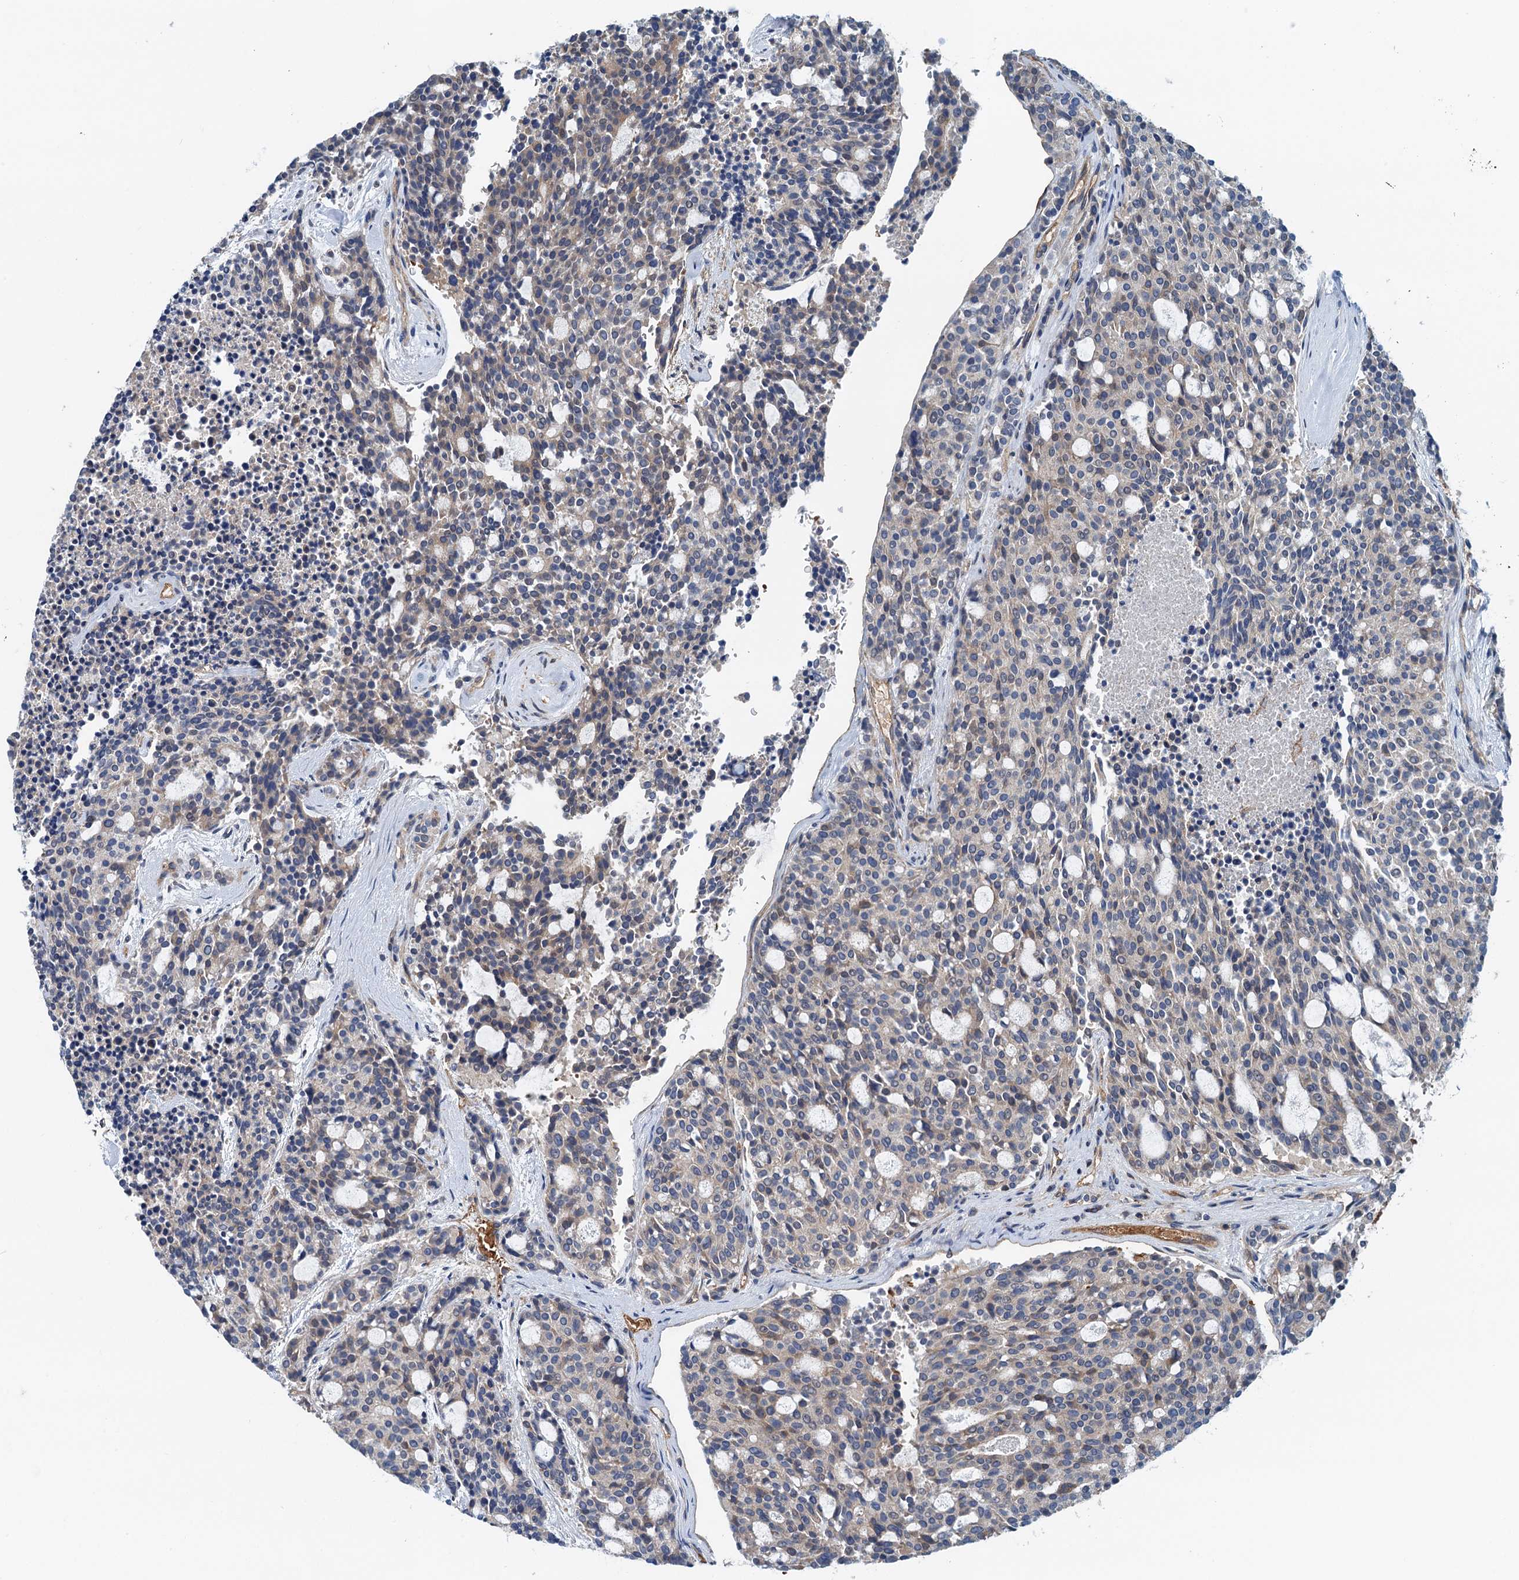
{"staining": {"intensity": "weak", "quantity": "25%-75%", "location": "cytoplasmic/membranous"}, "tissue": "carcinoid", "cell_type": "Tumor cells", "image_type": "cancer", "snomed": [{"axis": "morphology", "description": "Carcinoid, malignant, NOS"}, {"axis": "topography", "description": "Pancreas"}], "caption": "Protein expression analysis of carcinoid reveals weak cytoplasmic/membranous positivity in about 25%-75% of tumor cells.", "gene": "ROGDI", "patient": {"sex": "female", "age": 54}}